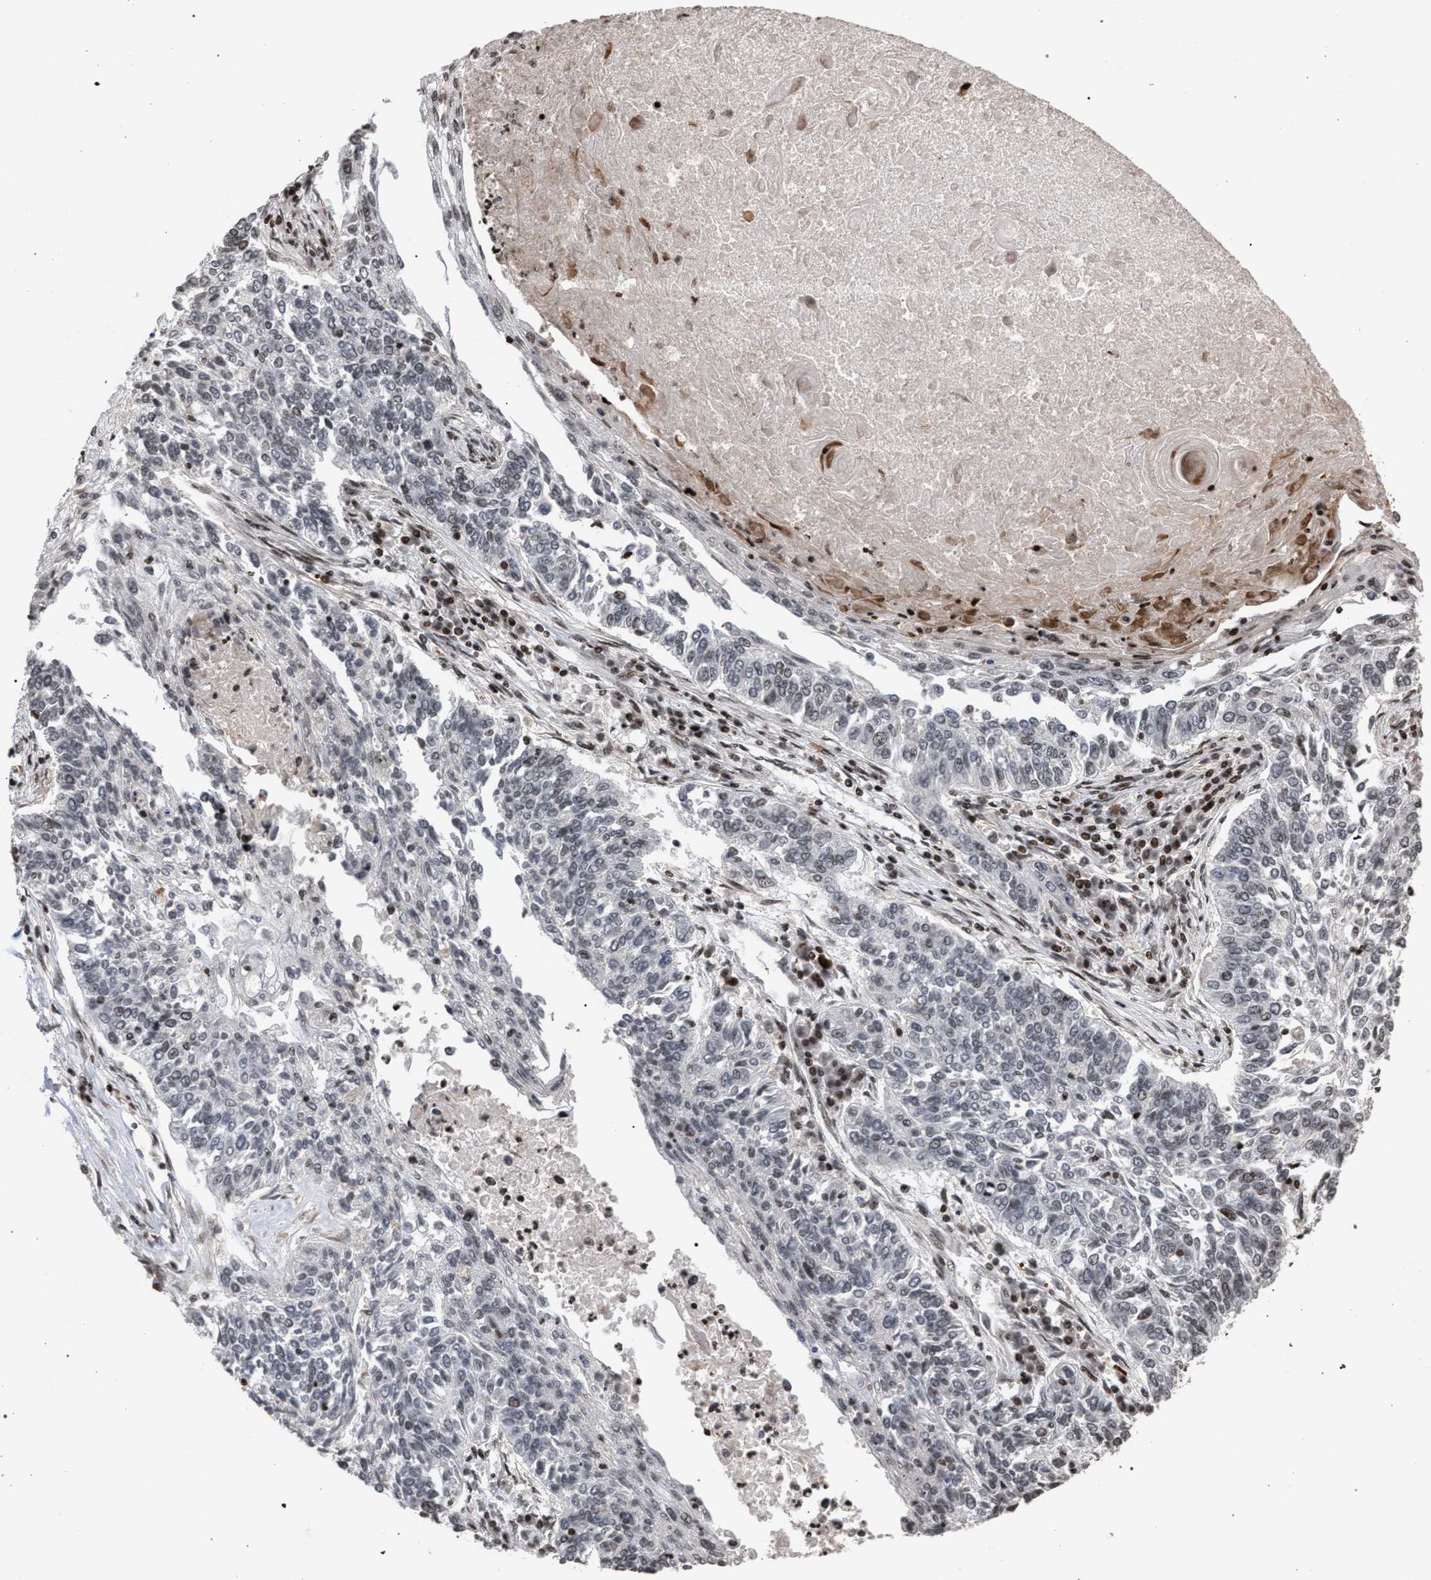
{"staining": {"intensity": "weak", "quantity": "<25%", "location": "nuclear"}, "tissue": "lung cancer", "cell_type": "Tumor cells", "image_type": "cancer", "snomed": [{"axis": "morphology", "description": "Normal tissue, NOS"}, {"axis": "morphology", "description": "Squamous cell carcinoma, NOS"}, {"axis": "topography", "description": "Cartilage tissue"}, {"axis": "topography", "description": "Bronchus"}, {"axis": "topography", "description": "Lung"}], "caption": "The immunohistochemistry photomicrograph has no significant positivity in tumor cells of lung cancer tissue.", "gene": "FOXD3", "patient": {"sex": "female", "age": 49}}